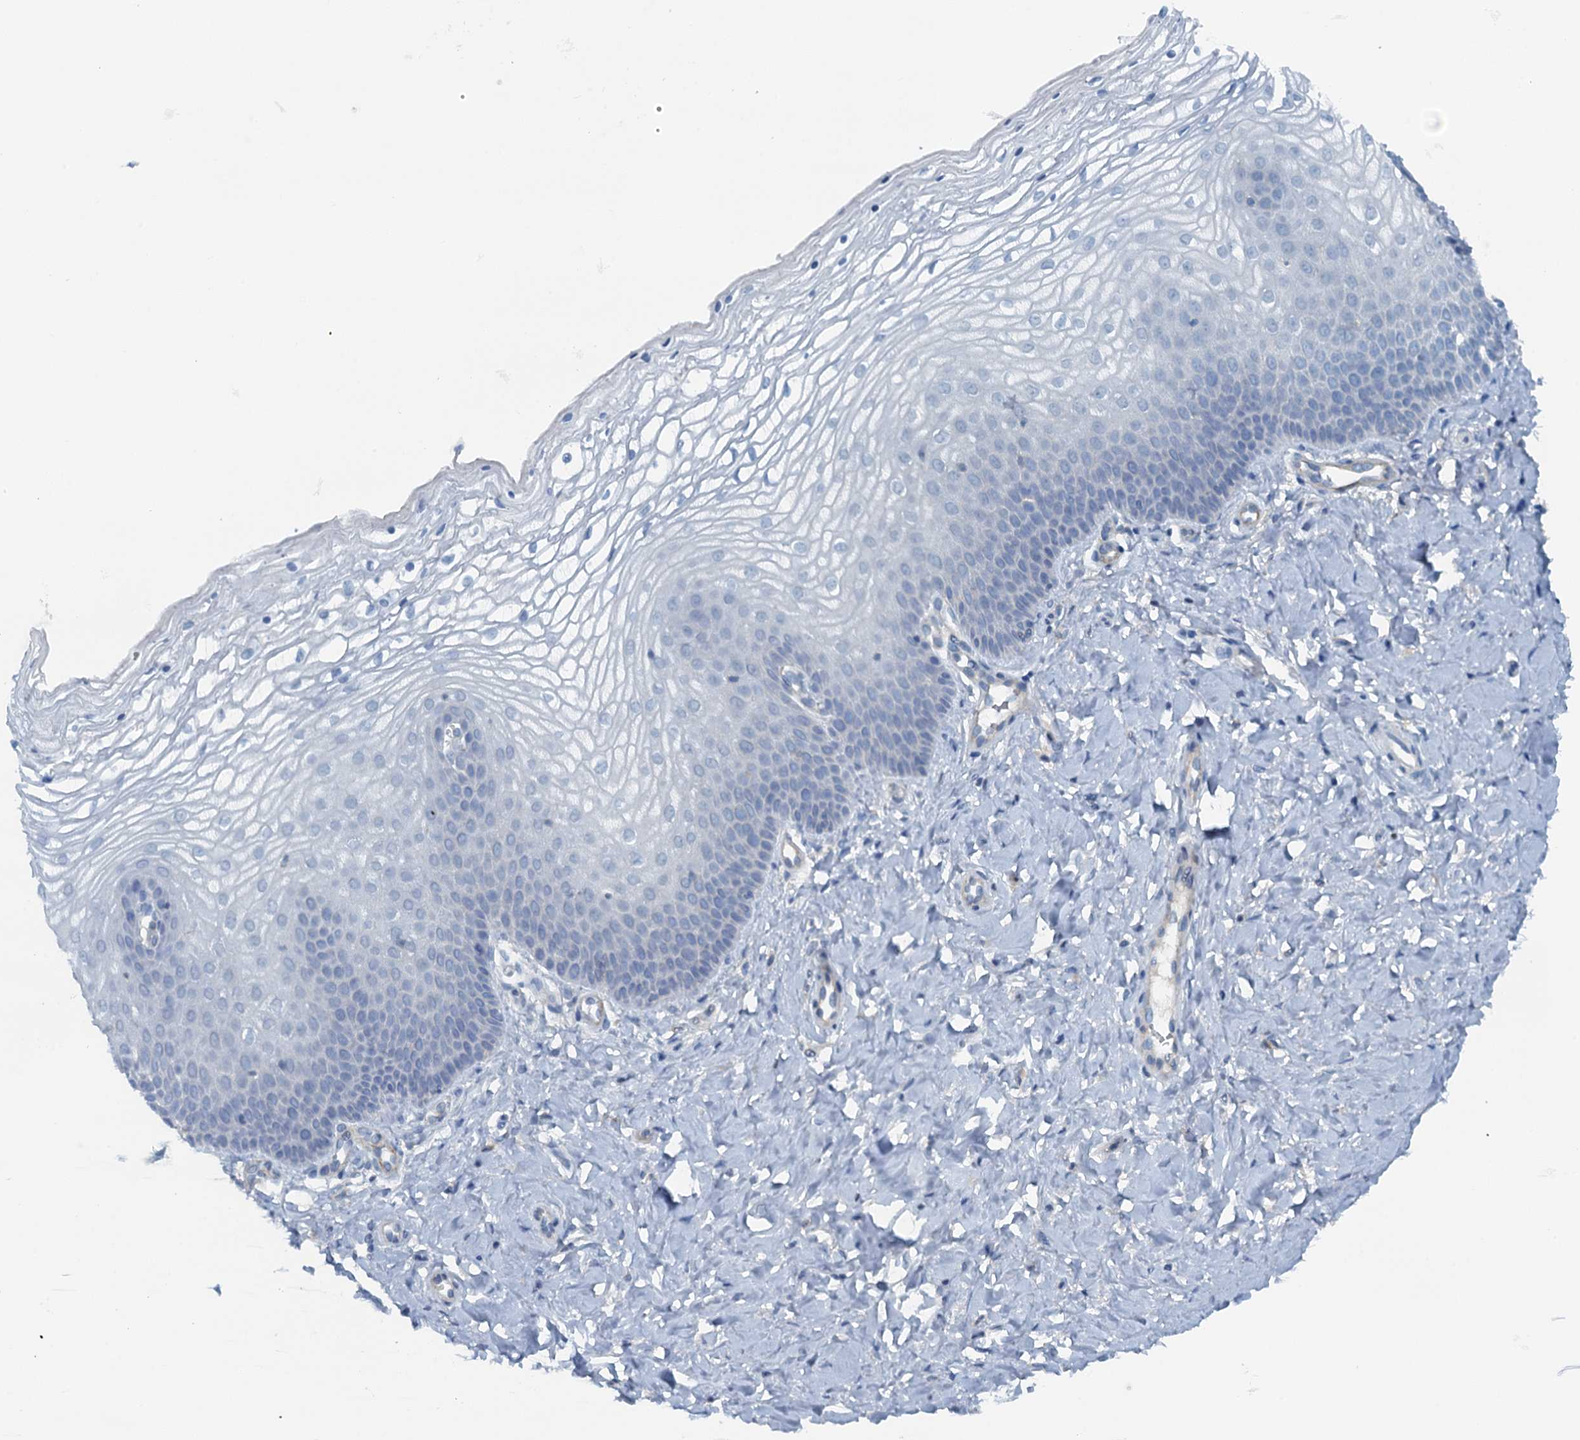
{"staining": {"intensity": "negative", "quantity": "none", "location": "none"}, "tissue": "vagina", "cell_type": "Squamous epithelial cells", "image_type": "normal", "snomed": [{"axis": "morphology", "description": "Normal tissue, NOS"}, {"axis": "topography", "description": "Vagina"}], "caption": "DAB immunohistochemical staining of benign human vagina shows no significant positivity in squamous epithelial cells. (Stains: DAB (3,3'-diaminobenzidine) immunohistochemistry with hematoxylin counter stain, Microscopy: brightfield microscopy at high magnification).", "gene": "THAP10", "patient": {"sex": "female", "age": 68}}